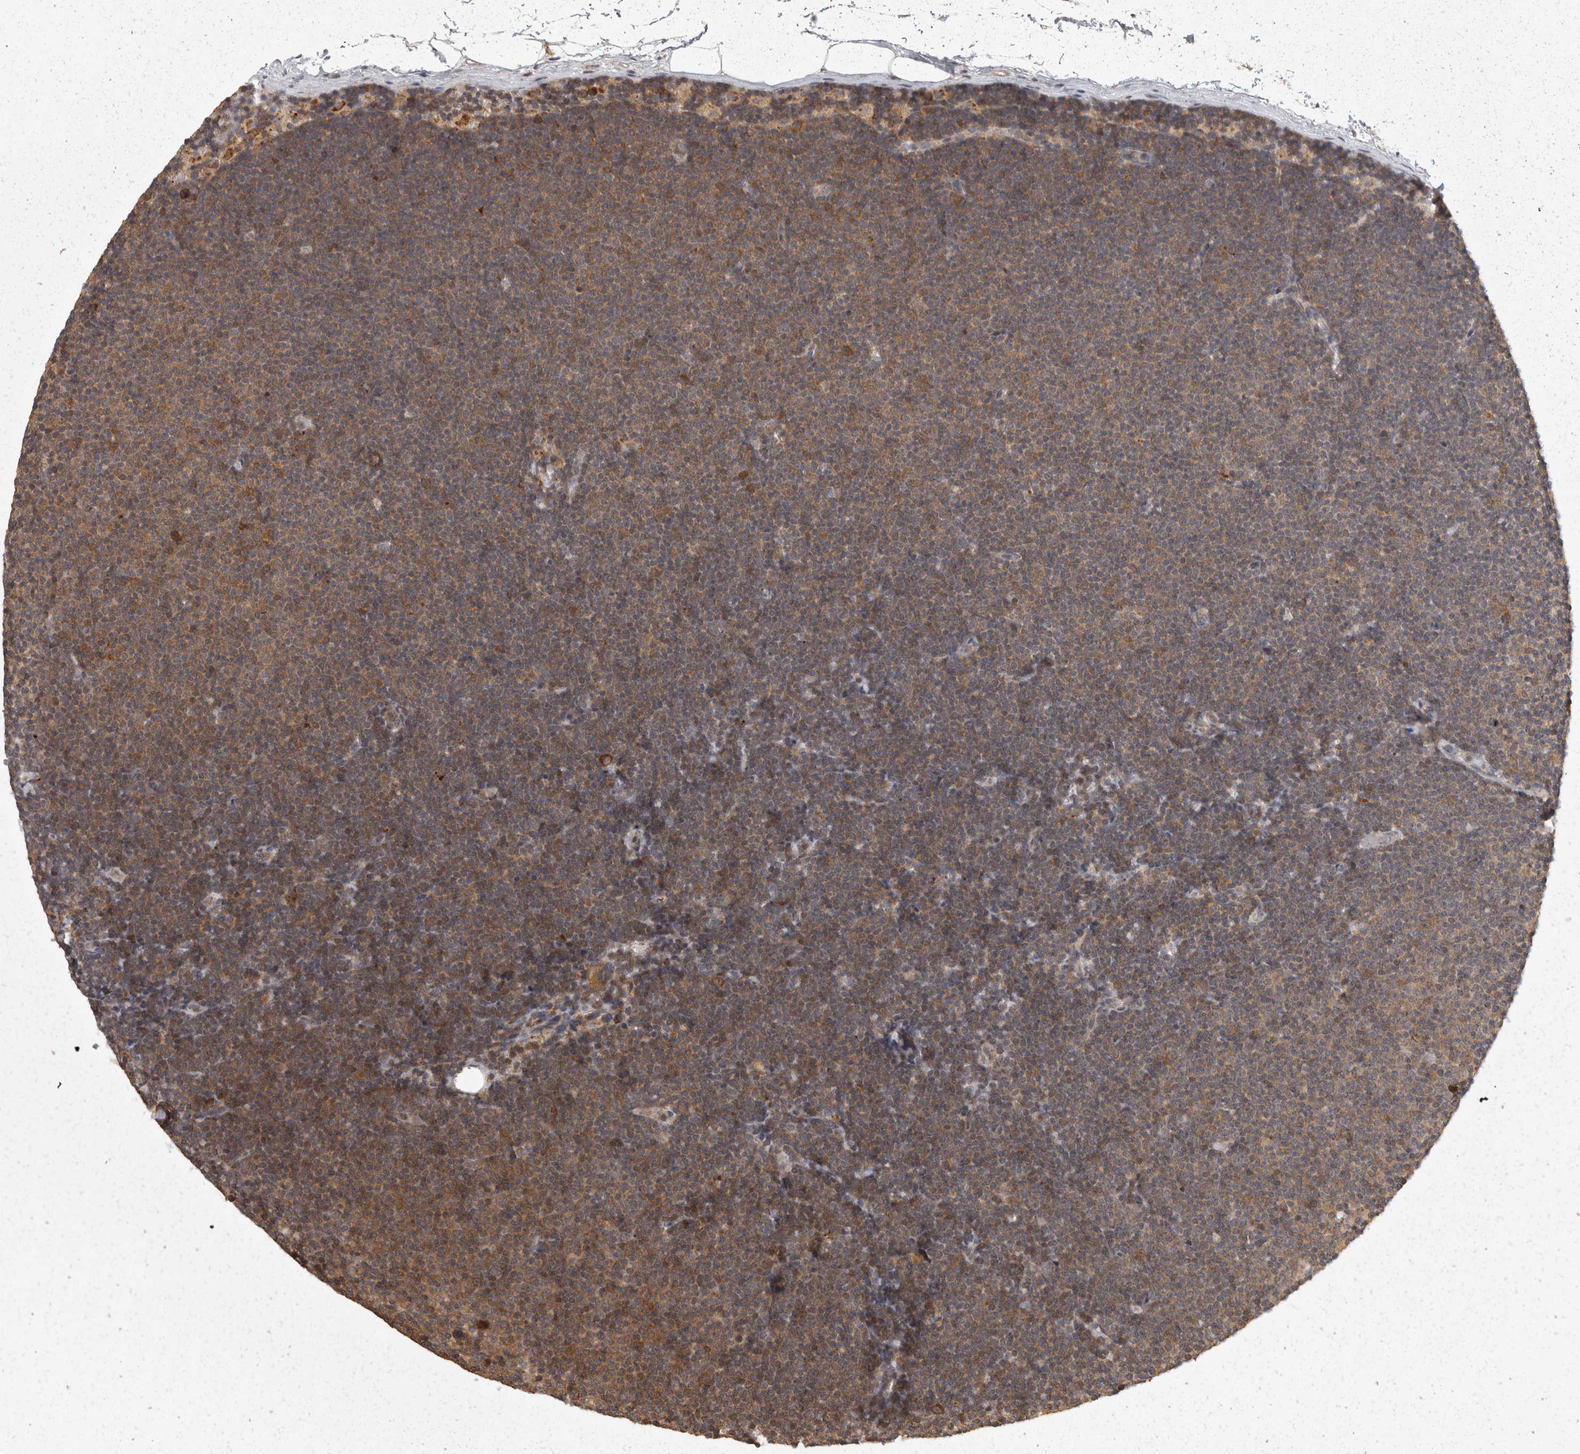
{"staining": {"intensity": "weak", "quantity": "25%-75%", "location": "cytoplasmic/membranous"}, "tissue": "lymphoma", "cell_type": "Tumor cells", "image_type": "cancer", "snomed": [{"axis": "morphology", "description": "Malignant lymphoma, non-Hodgkin's type, Low grade"}, {"axis": "topography", "description": "Lymph node"}], "caption": "IHC of human malignant lymphoma, non-Hodgkin's type (low-grade) reveals low levels of weak cytoplasmic/membranous positivity in about 25%-75% of tumor cells.", "gene": "ACAT2", "patient": {"sex": "female", "age": 53}}